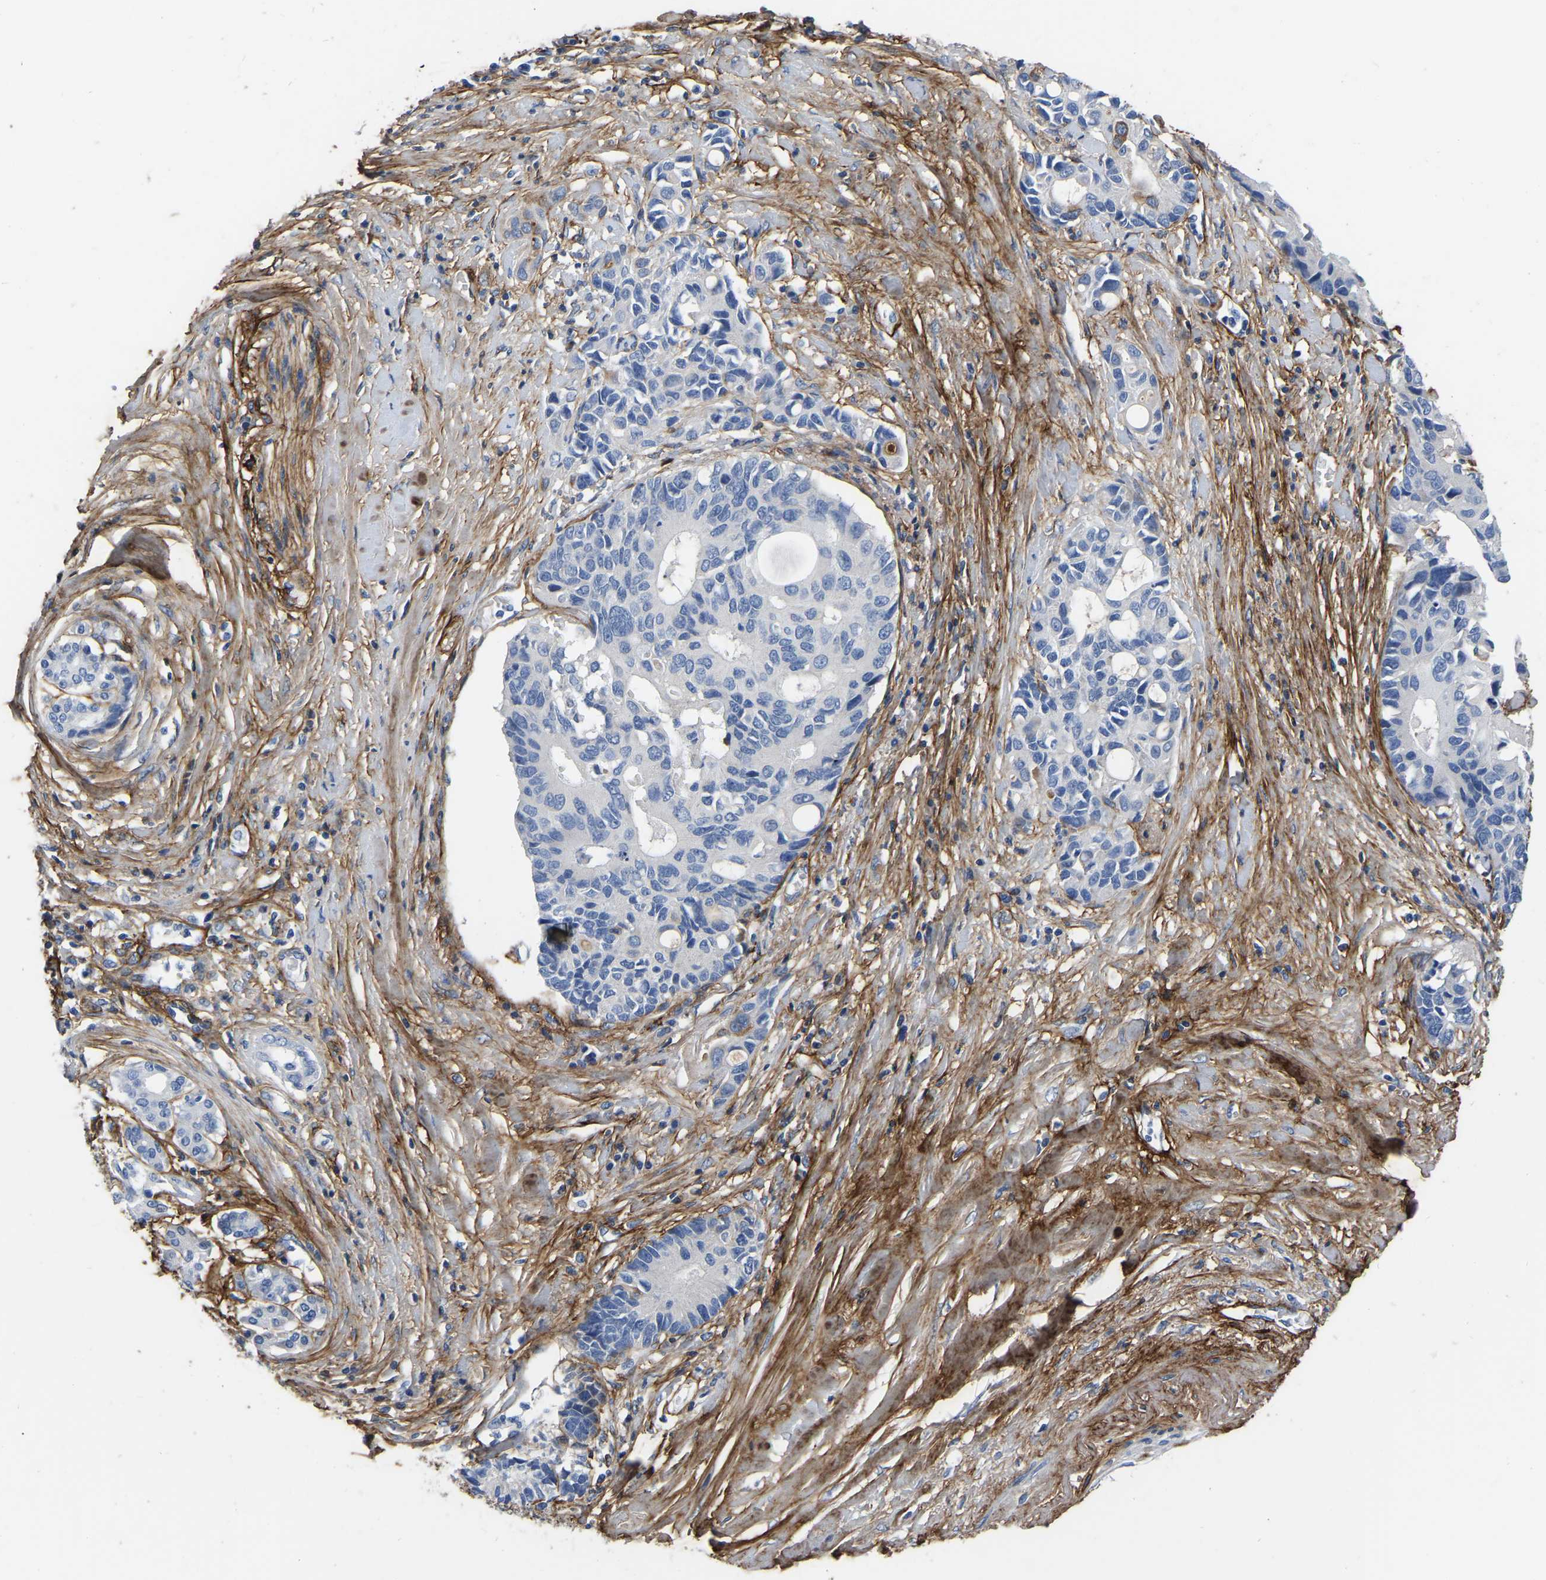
{"staining": {"intensity": "negative", "quantity": "none", "location": "none"}, "tissue": "pancreatic cancer", "cell_type": "Tumor cells", "image_type": "cancer", "snomed": [{"axis": "morphology", "description": "Adenocarcinoma, NOS"}, {"axis": "topography", "description": "Pancreas"}], "caption": "DAB immunohistochemical staining of human adenocarcinoma (pancreatic) shows no significant expression in tumor cells.", "gene": "COL6A1", "patient": {"sex": "female", "age": 56}}